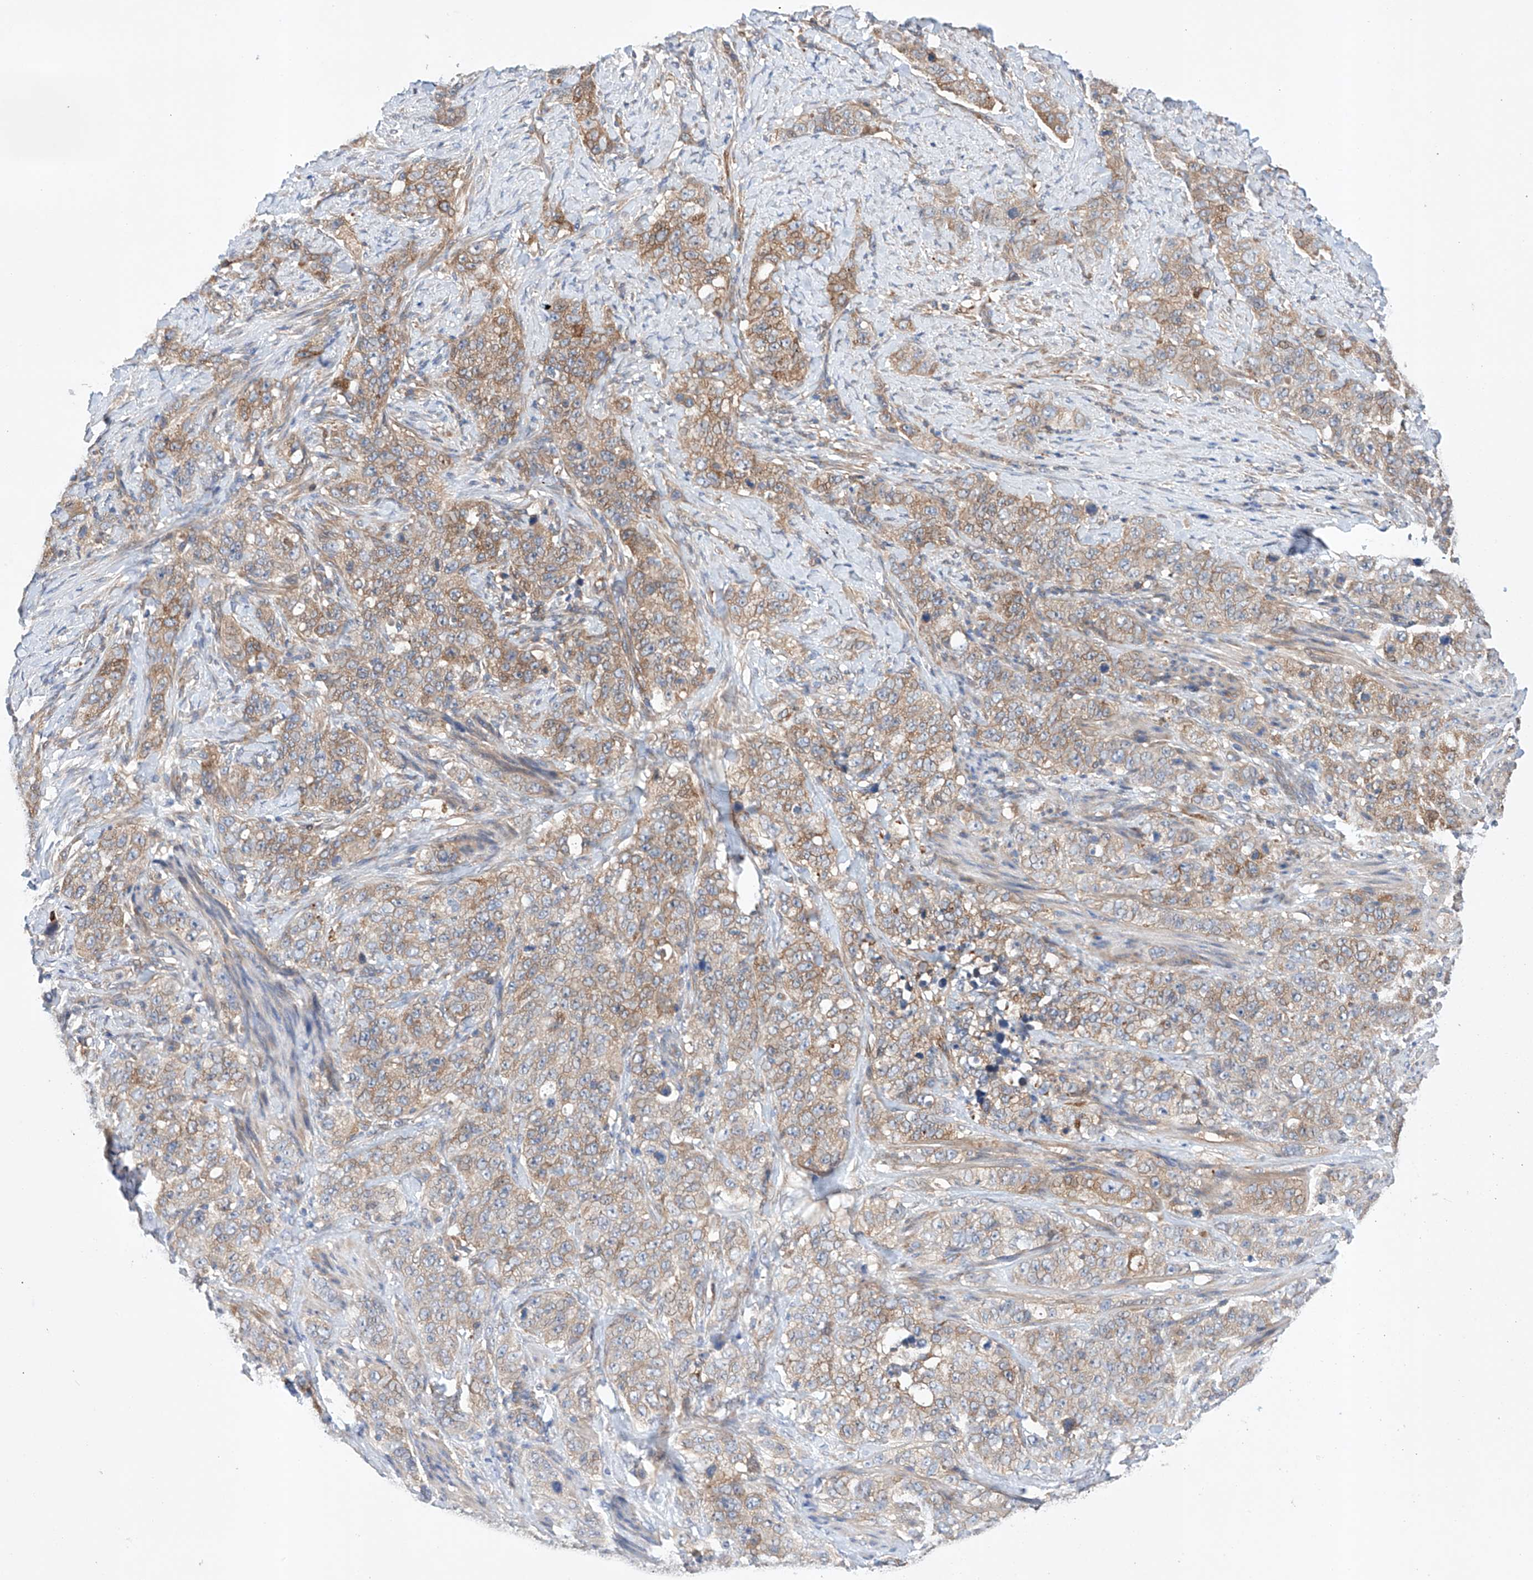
{"staining": {"intensity": "moderate", "quantity": ">75%", "location": "cytoplasmic/membranous"}, "tissue": "stomach cancer", "cell_type": "Tumor cells", "image_type": "cancer", "snomed": [{"axis": "morphology", "description": "Adenocarcinoma, NOS"}, {"axis": "topography", "description": "Stomach"}], "caption": "Stomach cancer stained with a brown dye exhibits moderate cytoplasmic/membranous positive expression in about >75% of tumor cells.", "gene": "TIMM23", "patient": {"sex": "male", "age": 48}}